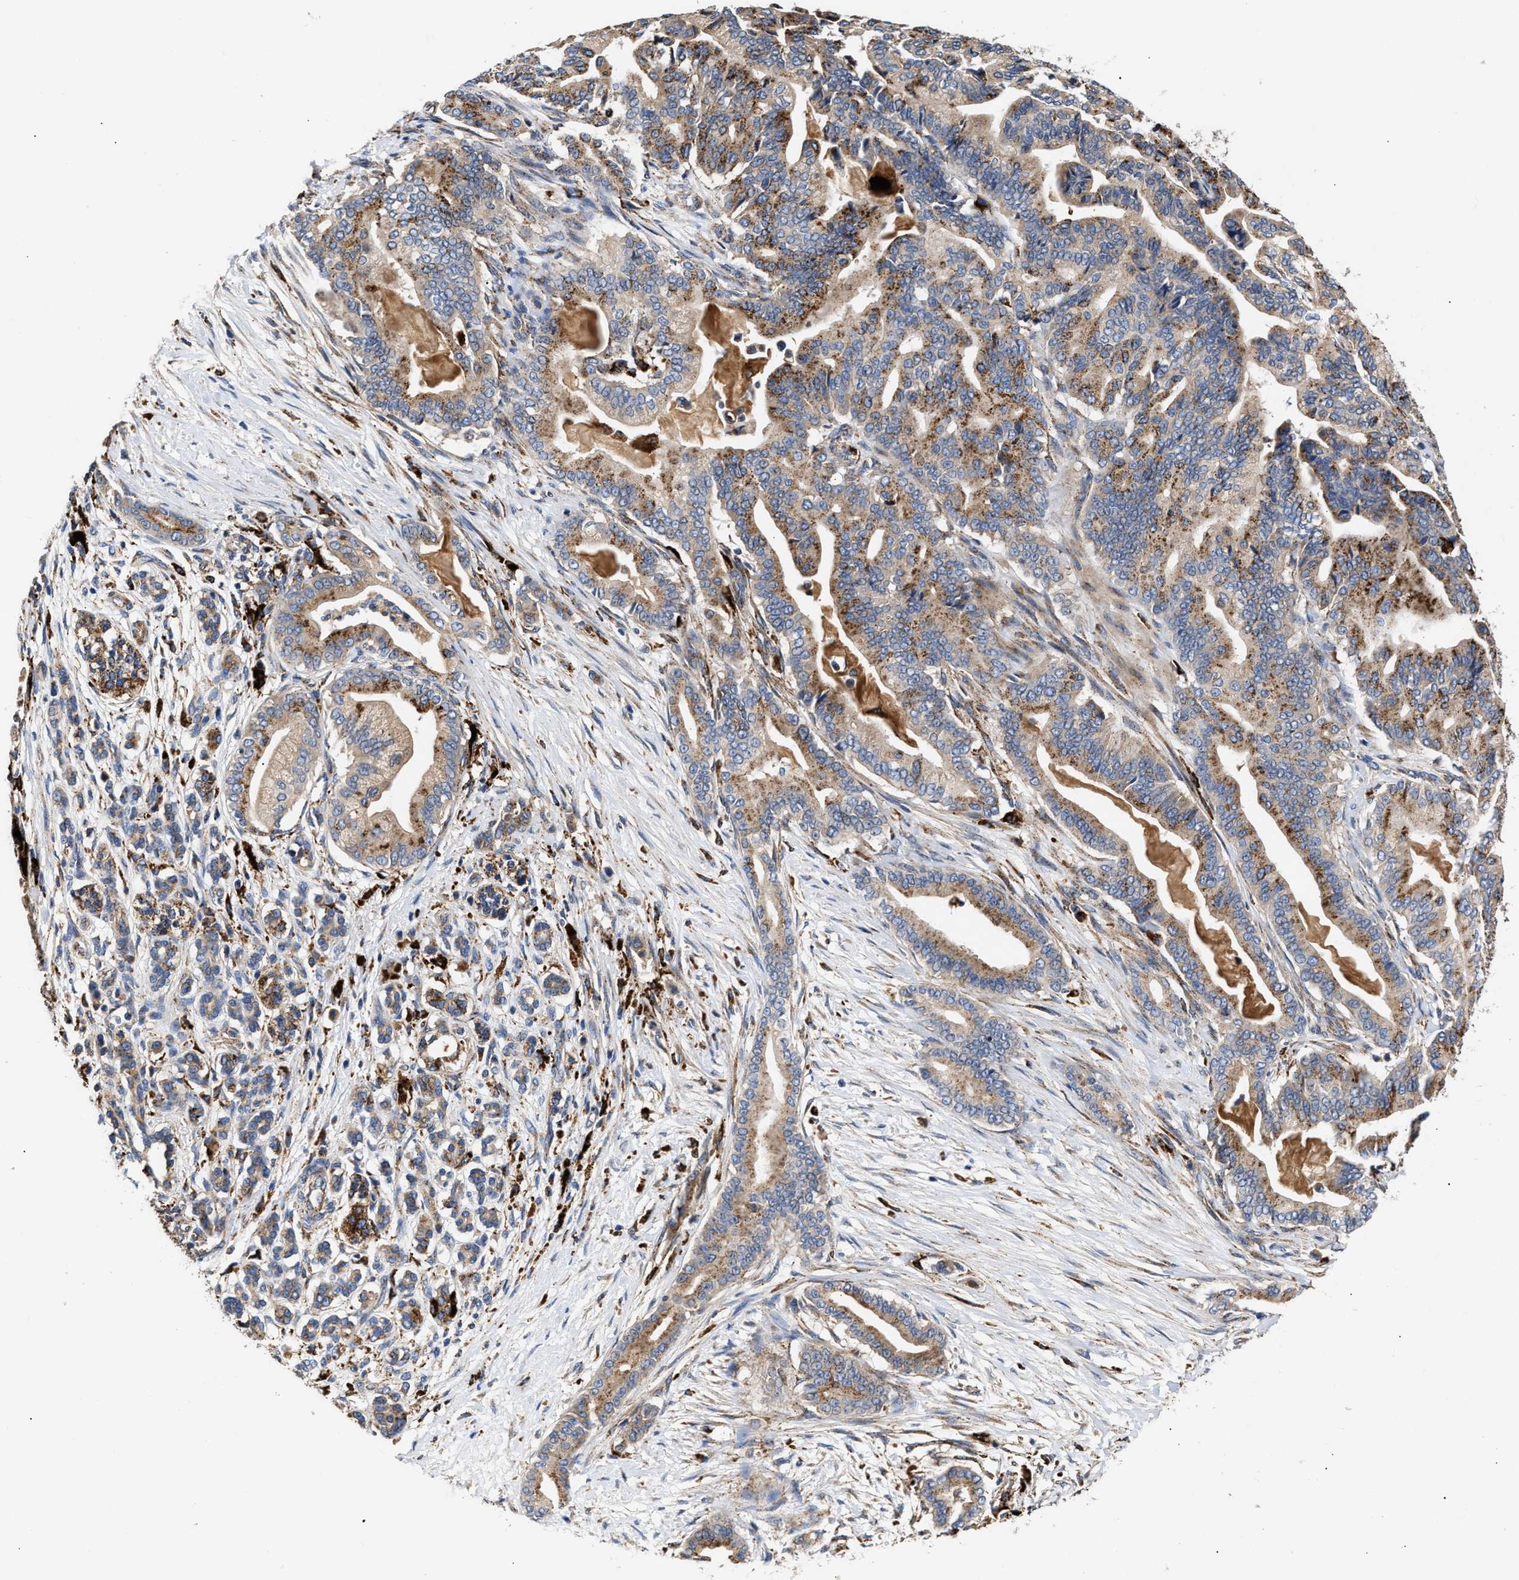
{"staining": {"intensity": "strong", "quantity": "25%-75%", "location": "cytoplasmic/membranous"}, "tissue": "pancreatic cancer", "cell_type": "Tumor cells", "image_type": "cancer", "snomed": [{"axis": "morphology", "description": "Normal tissue, NOS"}, {"axis": "morphology", "description": "Adenocarcinoma, NOS"}, {"axis": "topography", "description": "Pancreas"}], "caption": "This is a photomicrograph of IHC staining of adenocarcinoma (pancreatic), which shows strong expression in the cytoplasmic/membranous of tumor cells.", "gene": "CCDC146", "patient": {"sex": "male", "age": 63}}